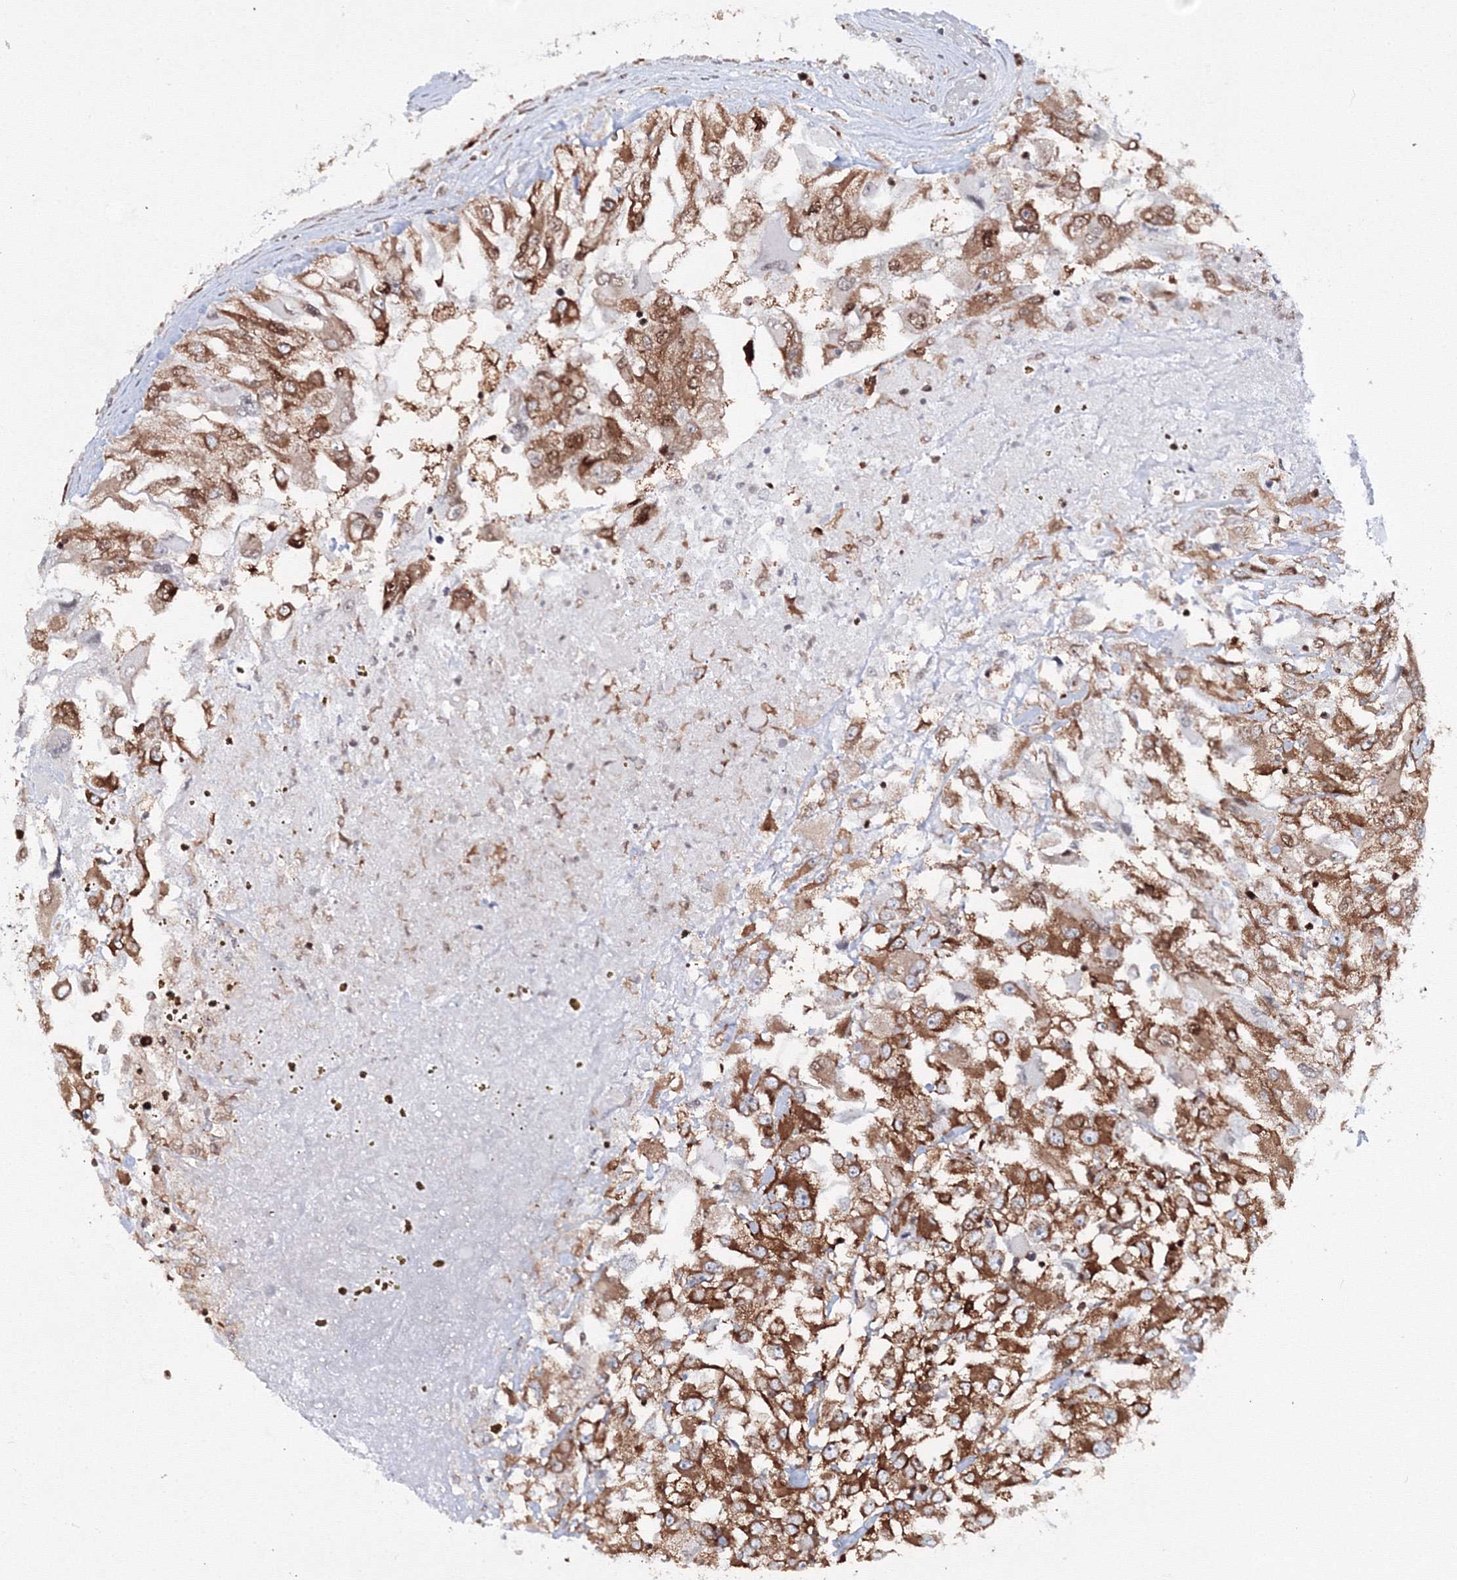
{"staining": {"intensity": "moderate", "quantity": ">75%", "location": "cytoplasmic/membranous"}, "tissue": "renal cancer", "cell_type": "Tumor cells", "image_type": "cancer", "snomed": [{"axis": "morphology", "description": "Adenocarcinoma, NOS"}, {"axis": "topography", "description": "Kidney"}], "caption": "Tumor cells display medium levels of moderate cytoplasmic/membranous staining in approximately >75% of cells in renal cancer. The protein is shown in brown color, while the nuclei are stained blue.", "gene": "HARS1", "patient": {"sex": "female", "age": 52}}